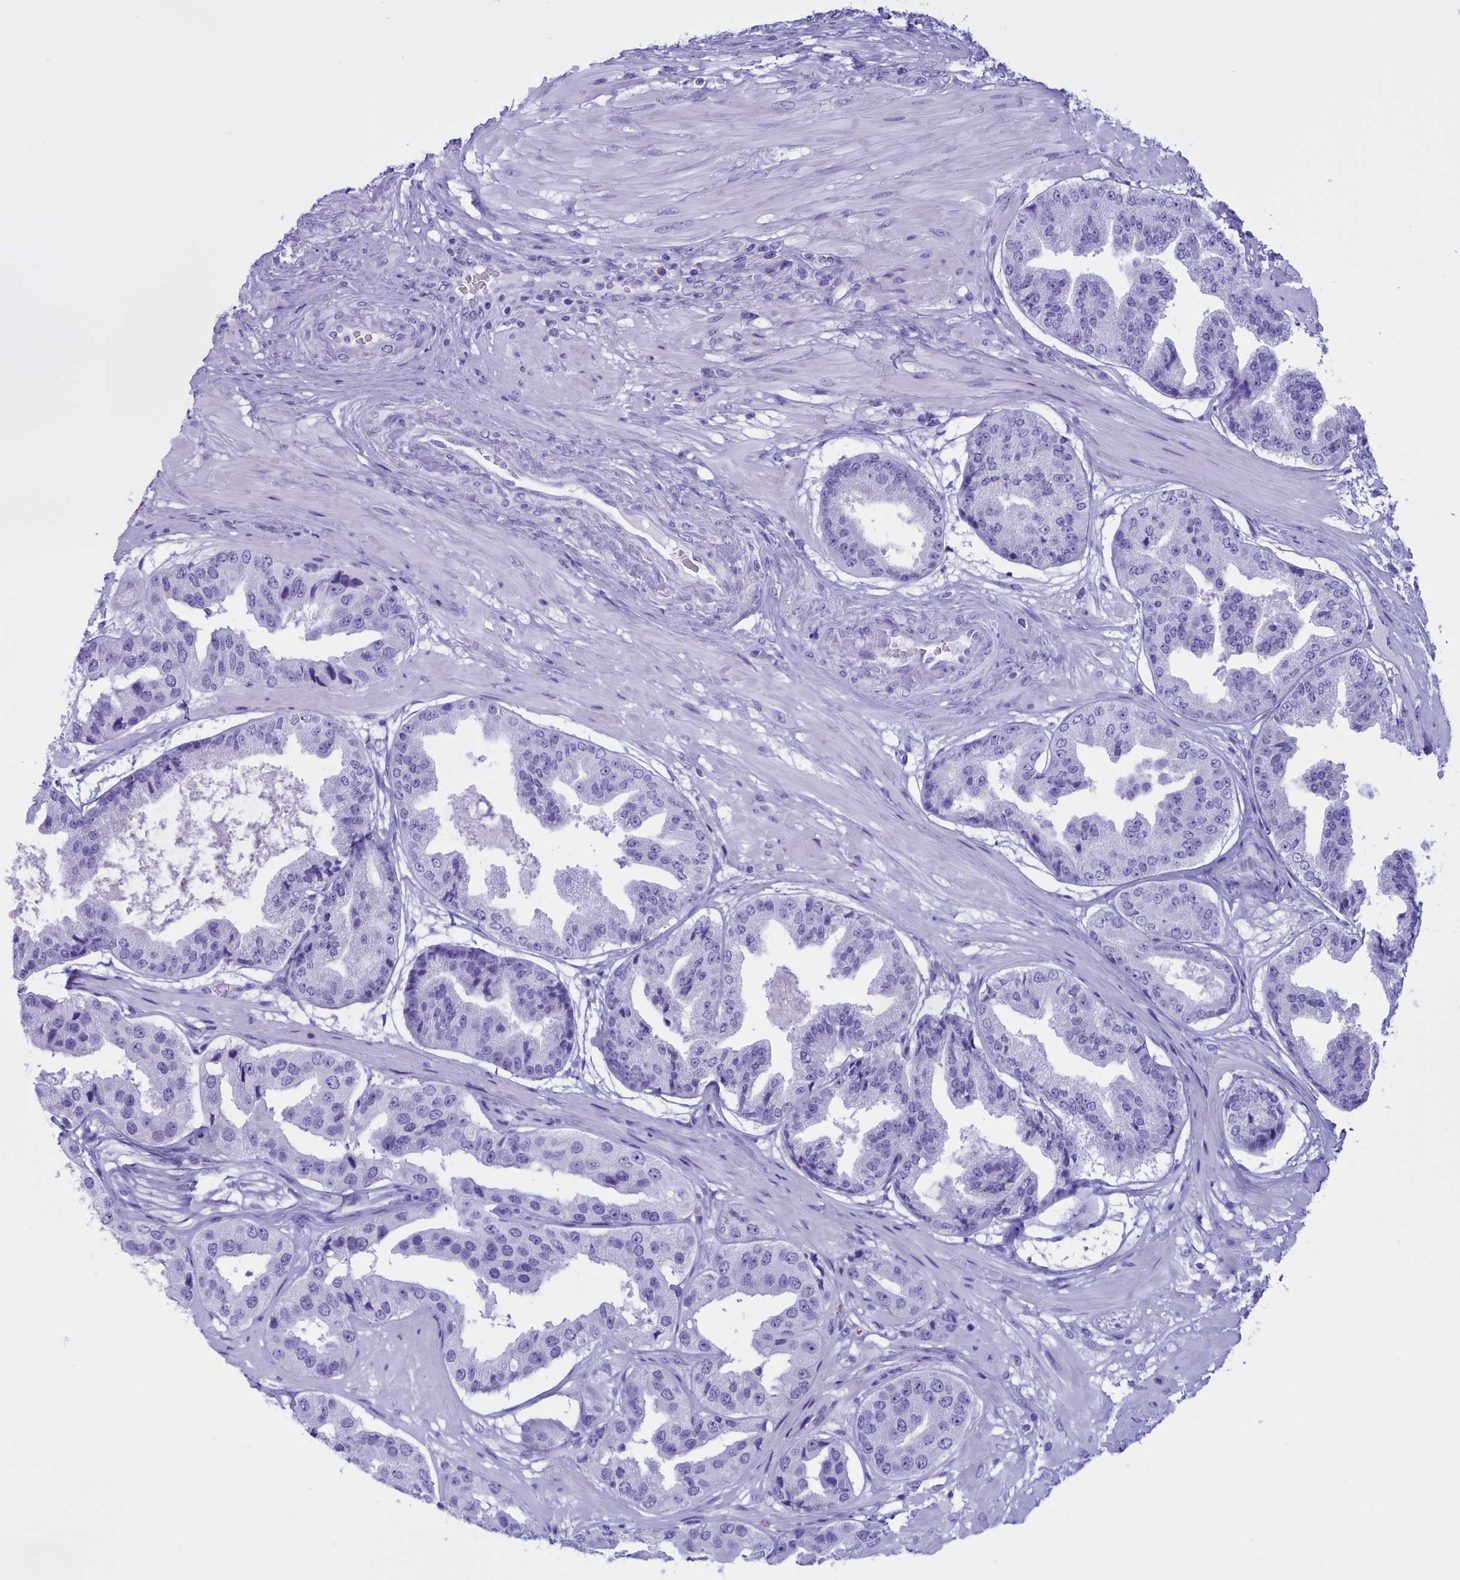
{"staining": {"intensity": "negative", "quantity": "none", "location": "none"}, "tissue": "prostate cancer", "cell_type": "Tumor cells", "image_type": "cancer", "snomed": [{"axis": "morphology", "description": "Adenocarcinoma, High grade"}, {"axis": "topography", "description": "Prostate"}], "caption": "High magnification brightfield microscopy of adenocarcinoma (high-grade) (prostate) stained with DAB (3,3'-diaminobenzidine) (brown) and counterstained with hematoxylin (blue): tumor cells show no significant positivity.", "gene": "BRI3", "patient": {"sex": "male", "age": 63}}